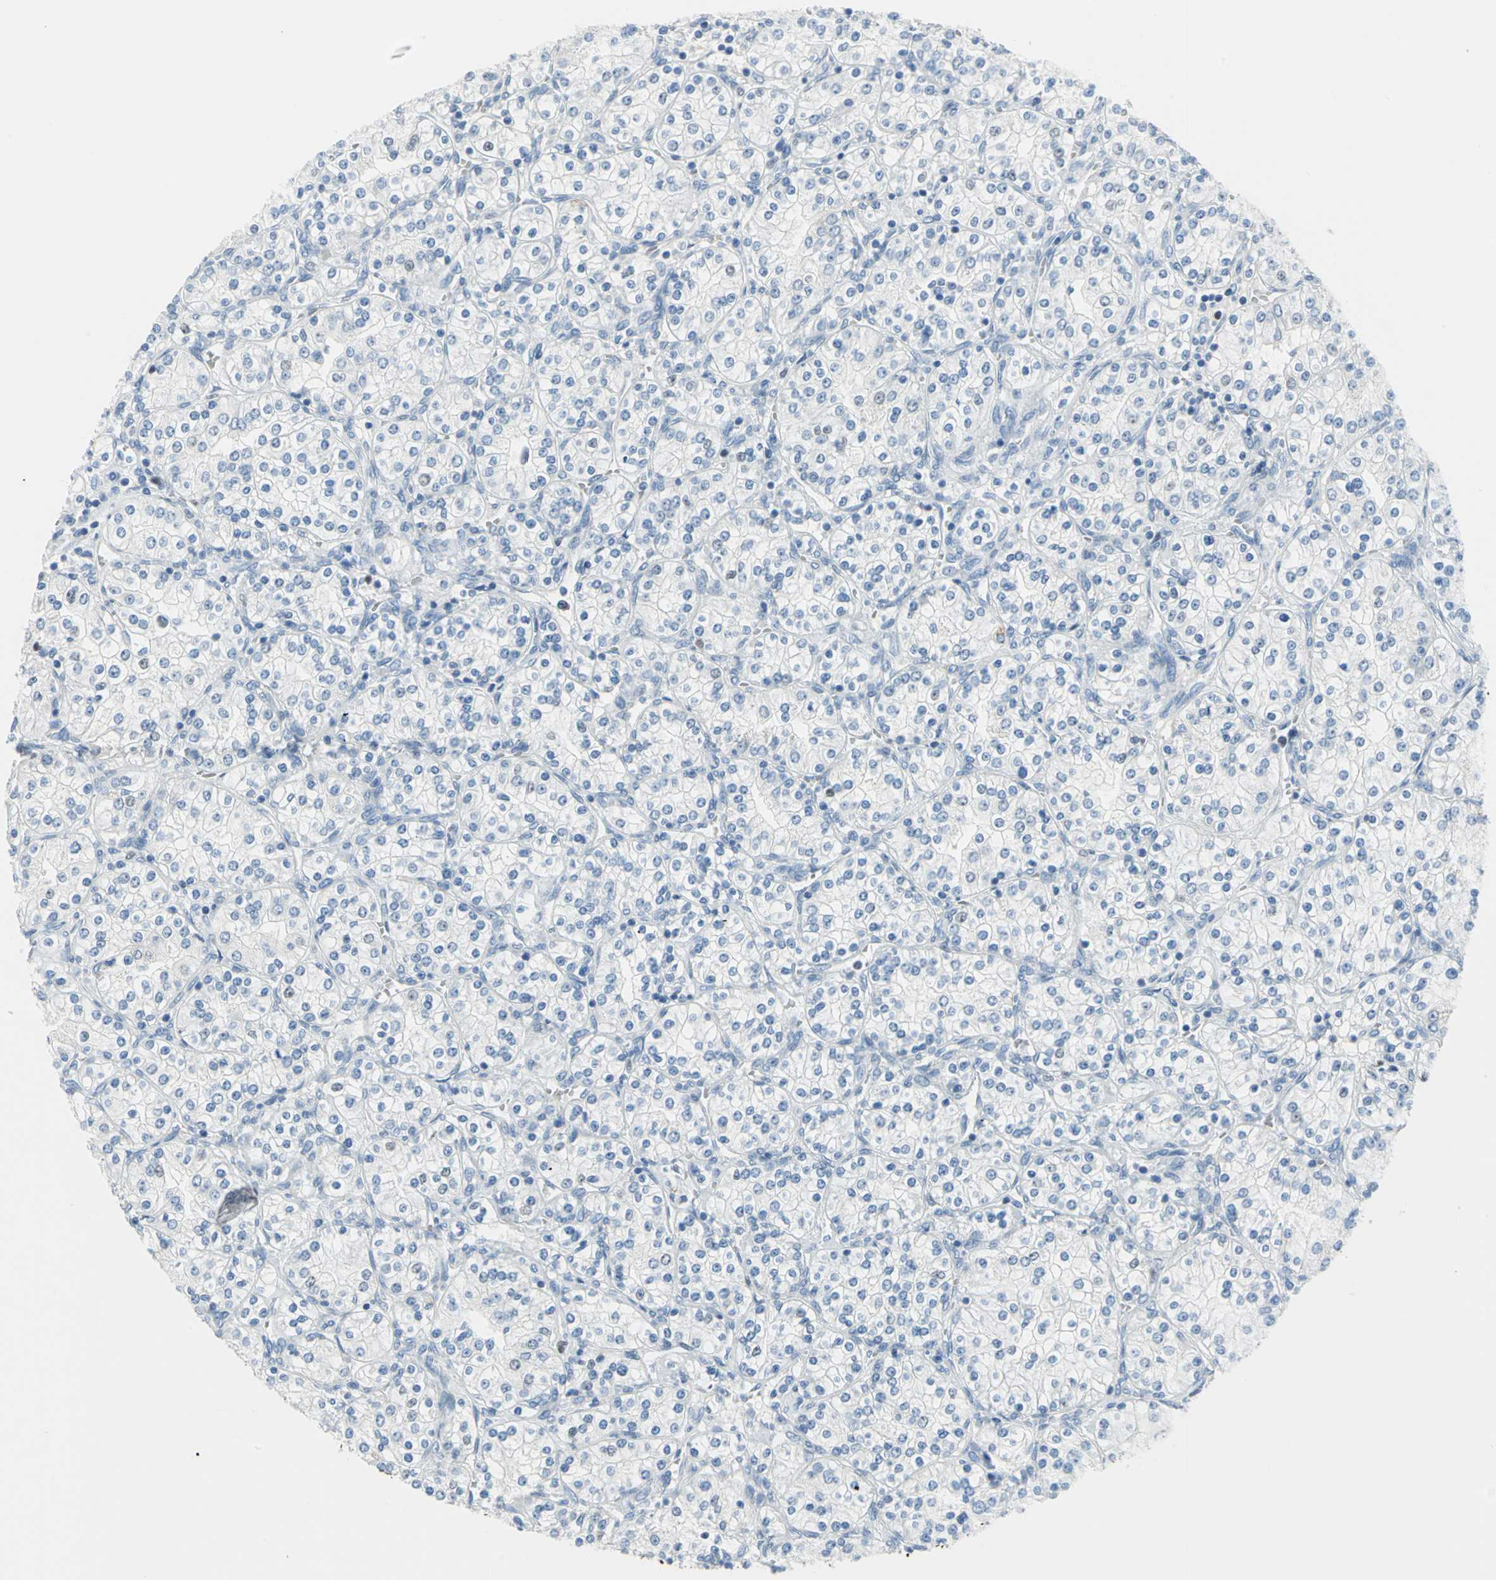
{"staining": {"intensity": "negative", "quantity": "none", "location": "none"}, "tissue": "renal cancer", "cell_type": "Tumor cells", "image_type": "cancer", "snomed": [{"axis": "morphology", "description": "Adenocarcinoma, NOS"}, {"axis": "topography", "description": "Kidney"}], "caption": "The image reveals no significant staining in tumor cells of adenocarcinoma (renal).", "gene": "MCM3", "patient": {"sex": "male", "age": 77}}